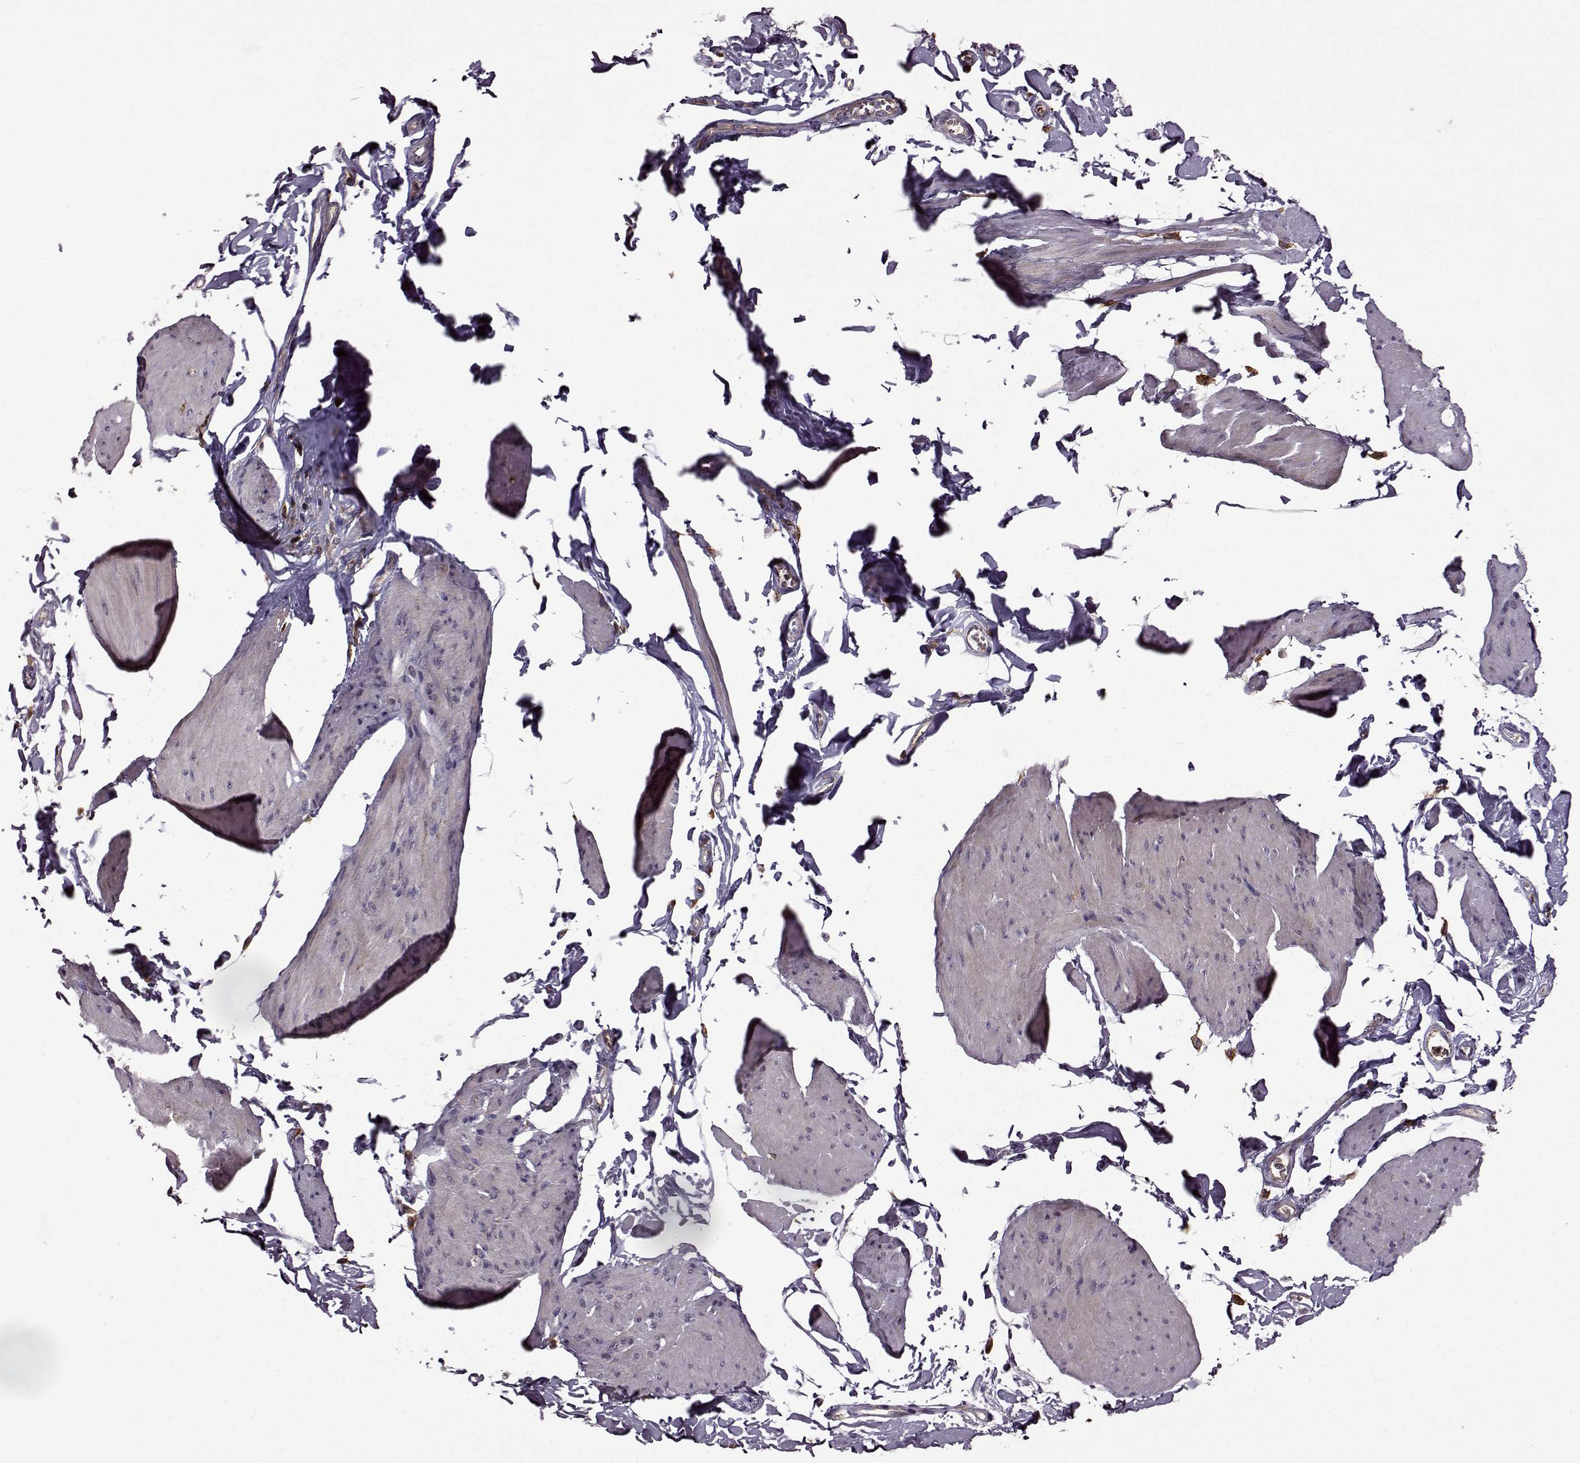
{"staining": {"intensity": "negative", "quantity": "none", "location": "none"}, "tissue": "smooth muscle", "cell_type": "Smooth muscle cells", "image_type": "normal", "snomed": [{"axis": "morphology", "description": "Normal tissue, NOS"}, {"axis": "topography", "description": "Adipose tissue"}, {"axis": "topography", "description": "Smooth muscle"}, {"axis": "topography", "description": "Peripheral nerve tissue"}], "caption": "The immunohistochemistry (IHC) image has no significant positivity in smooth muscle cells of smooth muscle.", "gene": "MTSS1", "patient": {"sex": "male", "age": 83}}